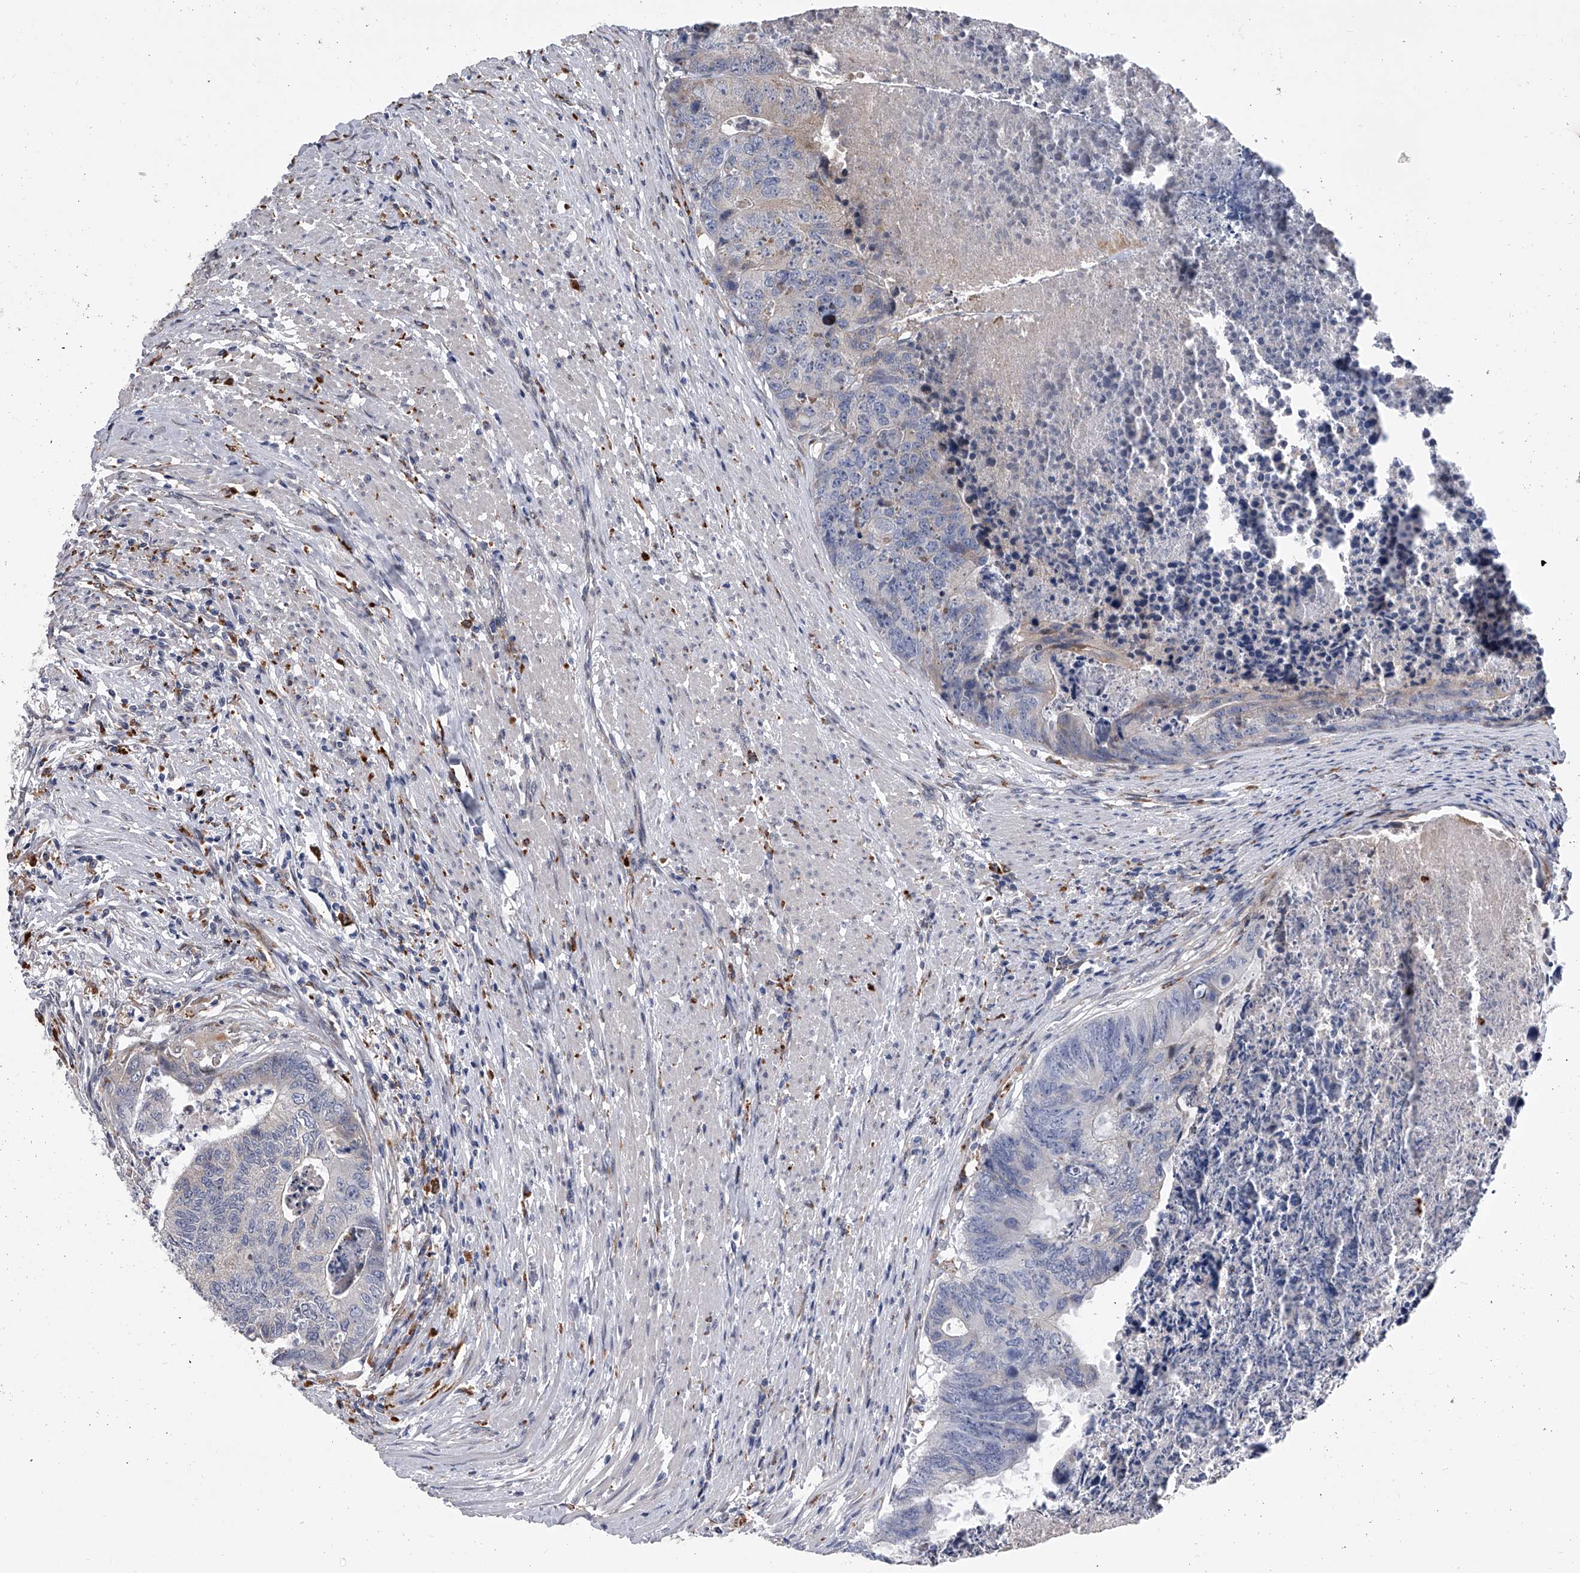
{"staining": {"intensity": "negative", "quantity": "none", "location": "none"}, "tissue": "colorectal cancer", "cell_type": "Tumor cells", "image_type": "cancer", "snomed": [{"axis": "morphology", "description": "Adenocarcinoma, NOS"}, {"axis": "topography", "description": "Colon"}], "caption": "Protein analysis of adenocarcinoma (colorectal) shows no significant staining in tumor cells. (IHC, brightfield microscopy, high magnification).", "gene": "TRIM8", "patient": {"sex": "female", "age": 67}}